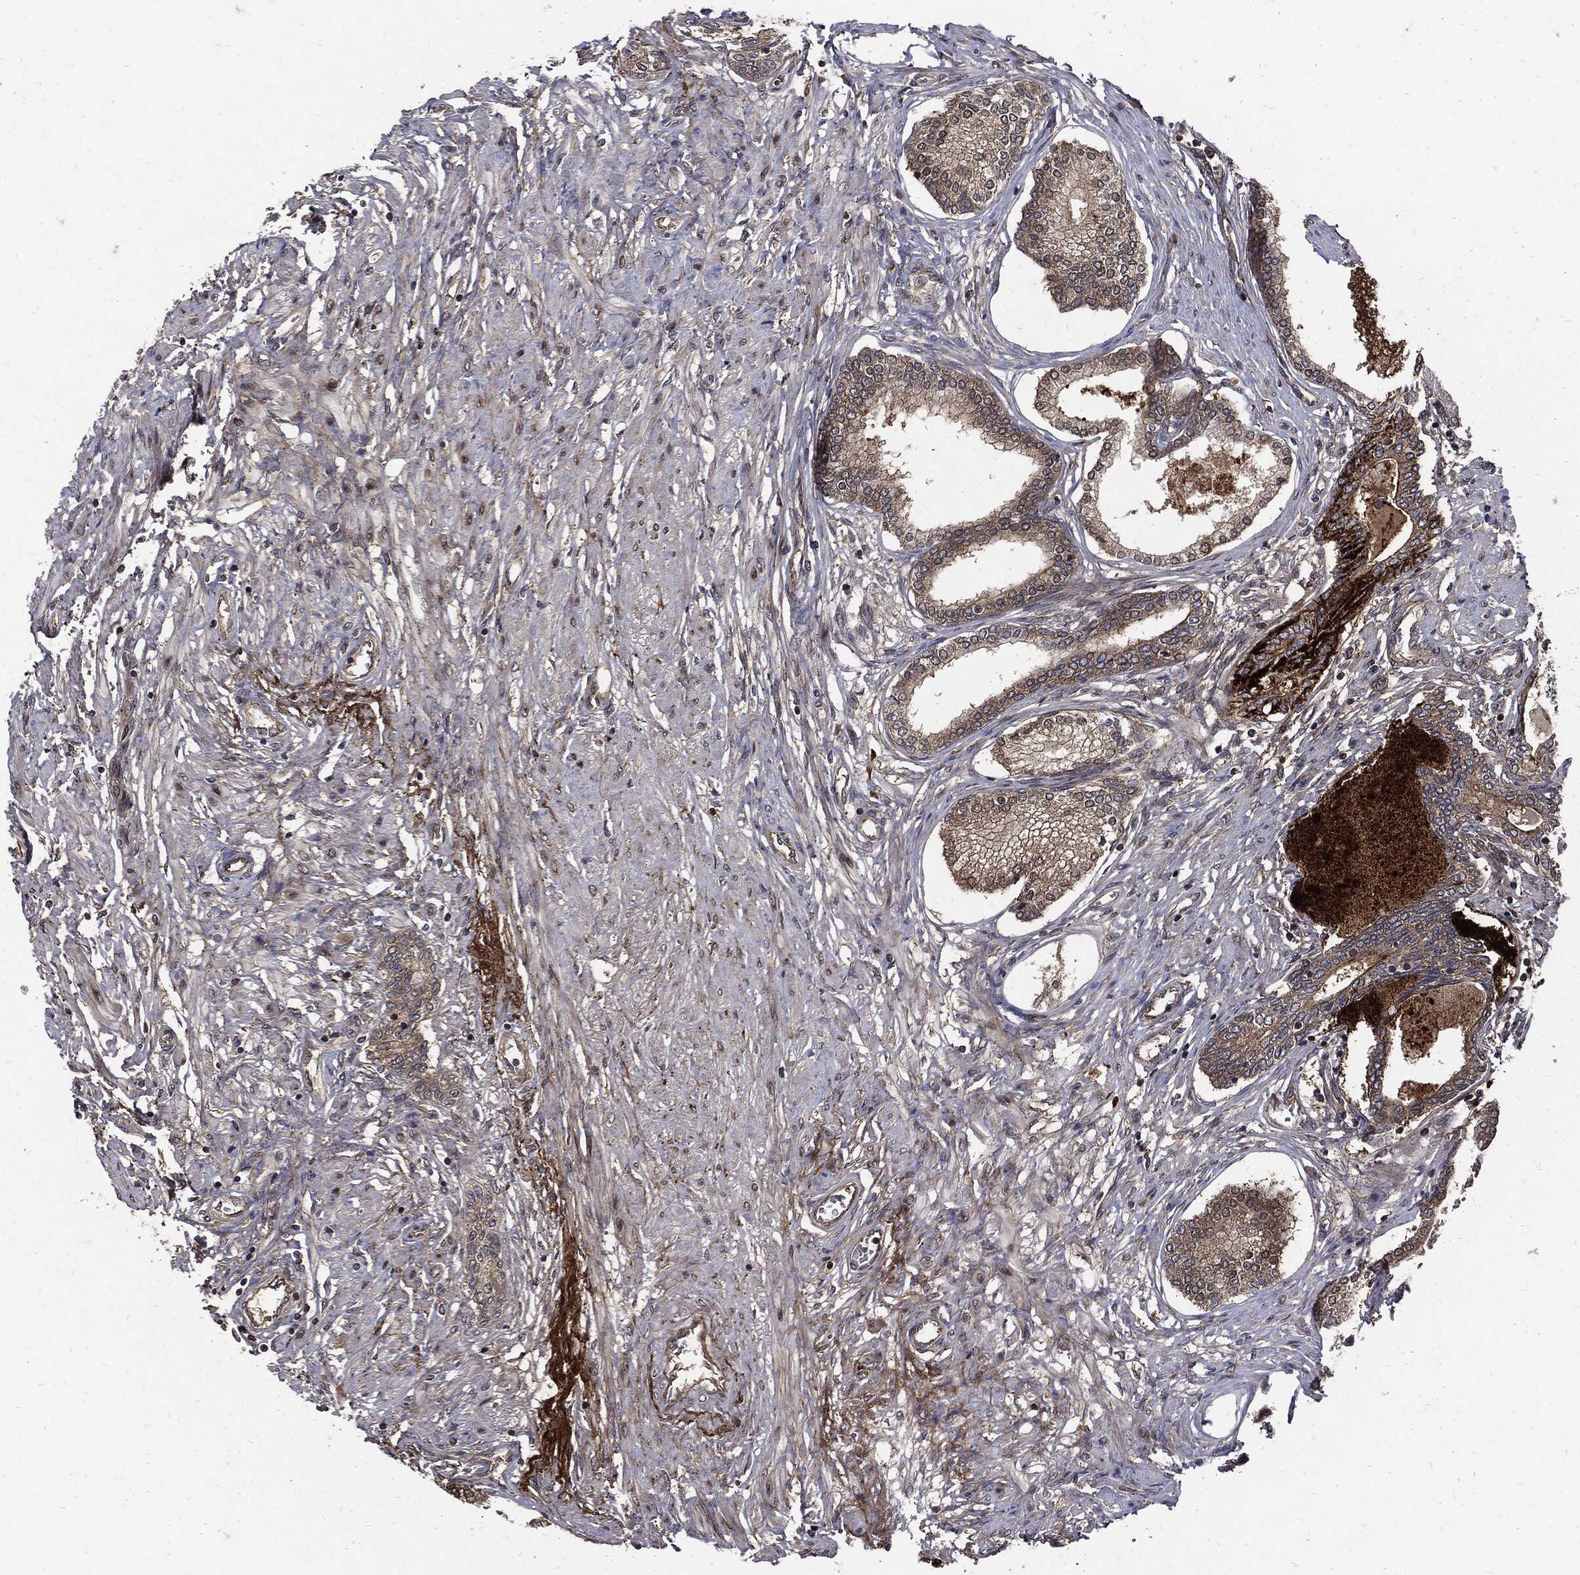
{"staining": {"intensity": "weak", "quantity": "25%-75%", "location": "cytoplasmic/membranous"}, "tissue": "prostate cancer", "cell_type": "Tumor cells", "image_type": "cancer", "snomed": [{"axis": "morphology", "description": "Adenocarcinoma, Low grade"}, {"axis": "topography", "description": "Prostate and seminal vesicle, NOS"}], "caption": "A brown stain labels weak cytoplasmic/membranous positivity of a protein in human prostate cancer (low-grade adenocarcinoma) tumor cells.", "gene": "CLU", "patient": {"sex": "male", "age": 61}}